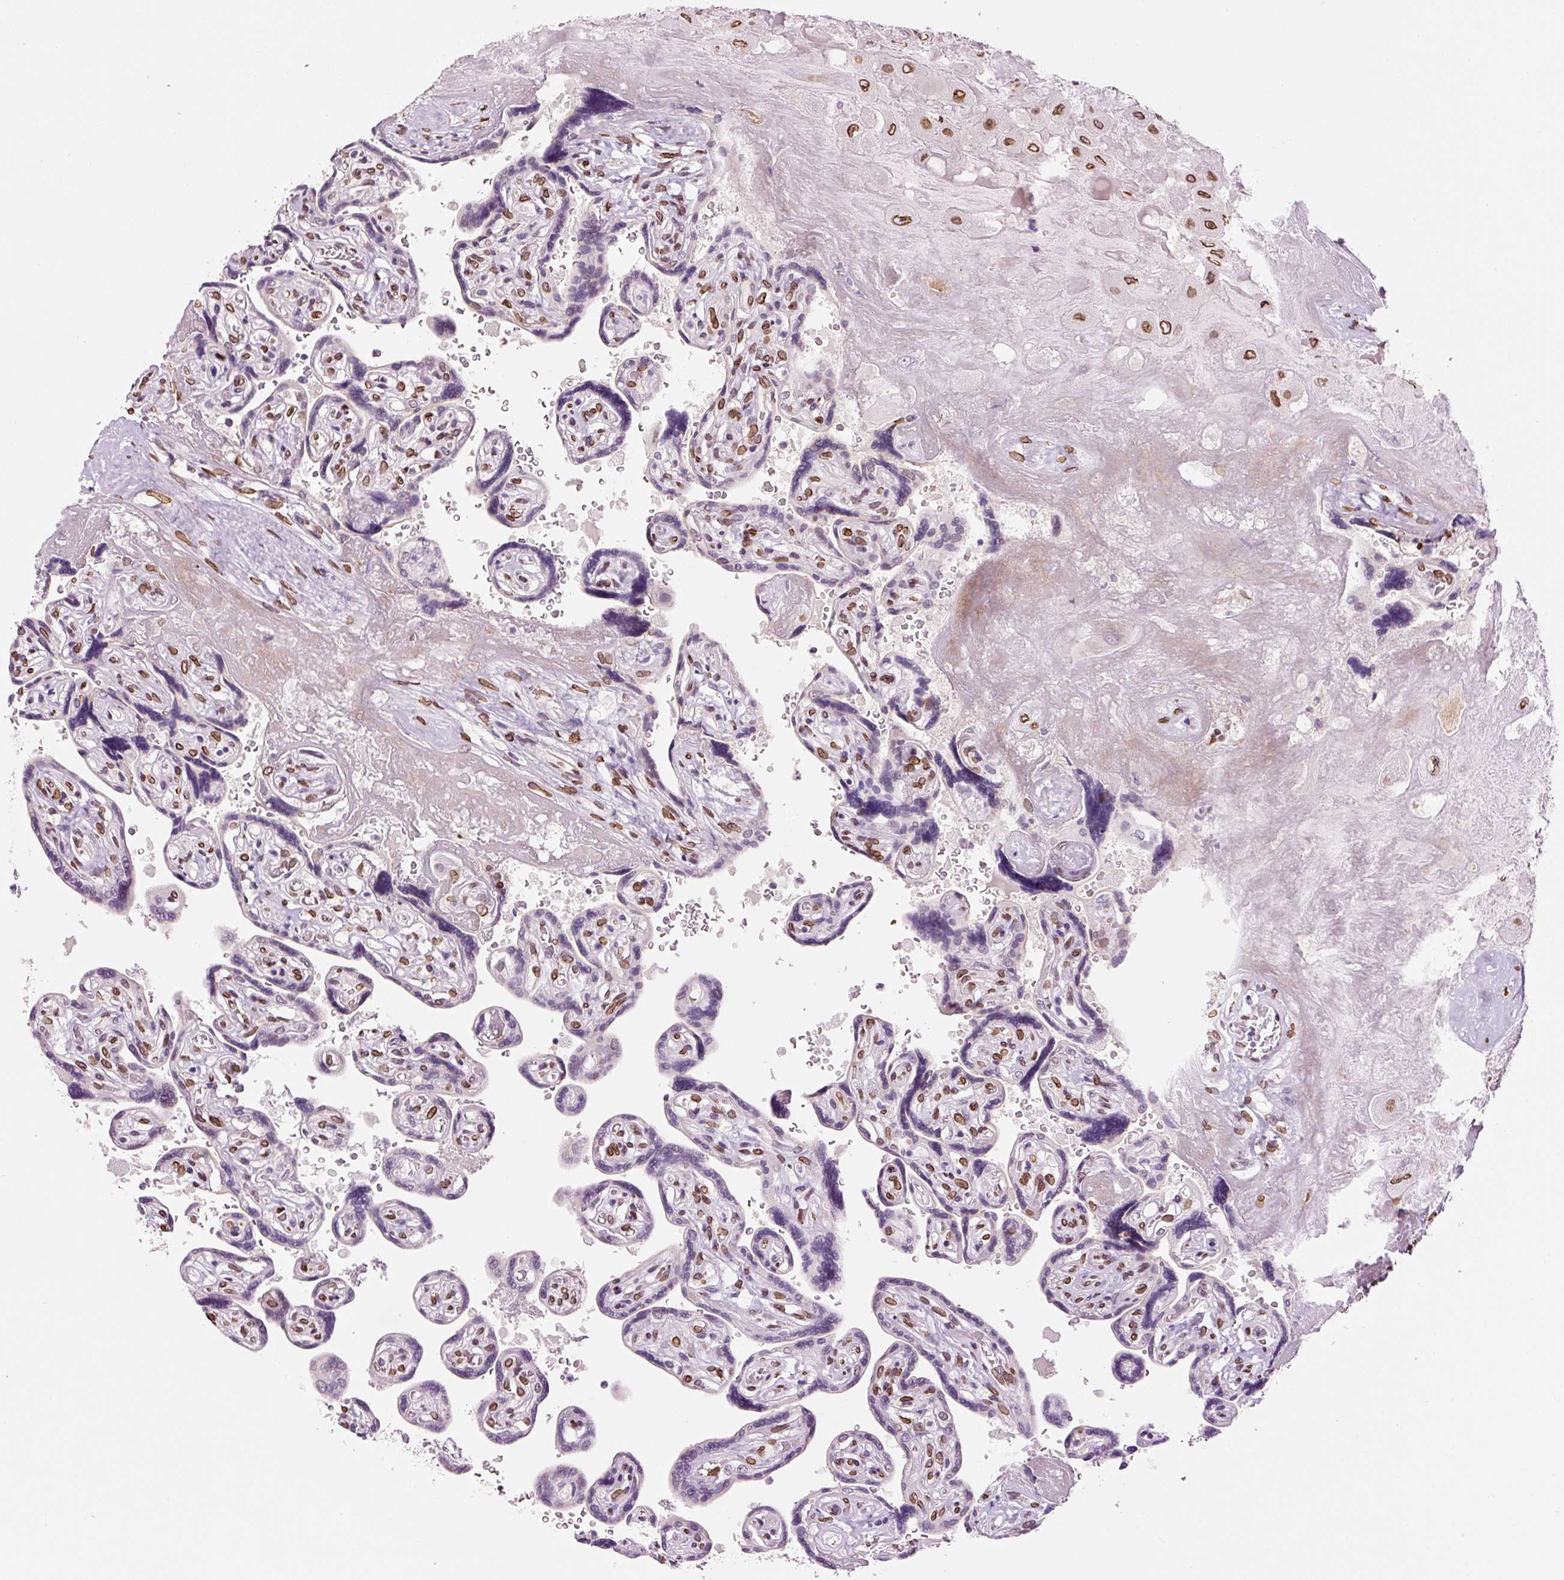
{"staining": {"intensity": "moderate", "quantity": ">75%", "location": "cytoplasmic/membranous,nuclear"}, "tissue": "placenta", "cell_type": "Decidual cells", "image_type": "normal", "snomed": [{"axis": "morphology", "description": "Normal tissue, NOS"}, {"axis": "topography", "description": "Placenta"}], "caption": "Decidual cells exhibit medium levels of moderate cytoplasmic/membranous,nuclear expression in approximately >75% of cells in benign human placenta.", "gene": "ZNF224", "patient": {"sex": "female", "age": 32}}